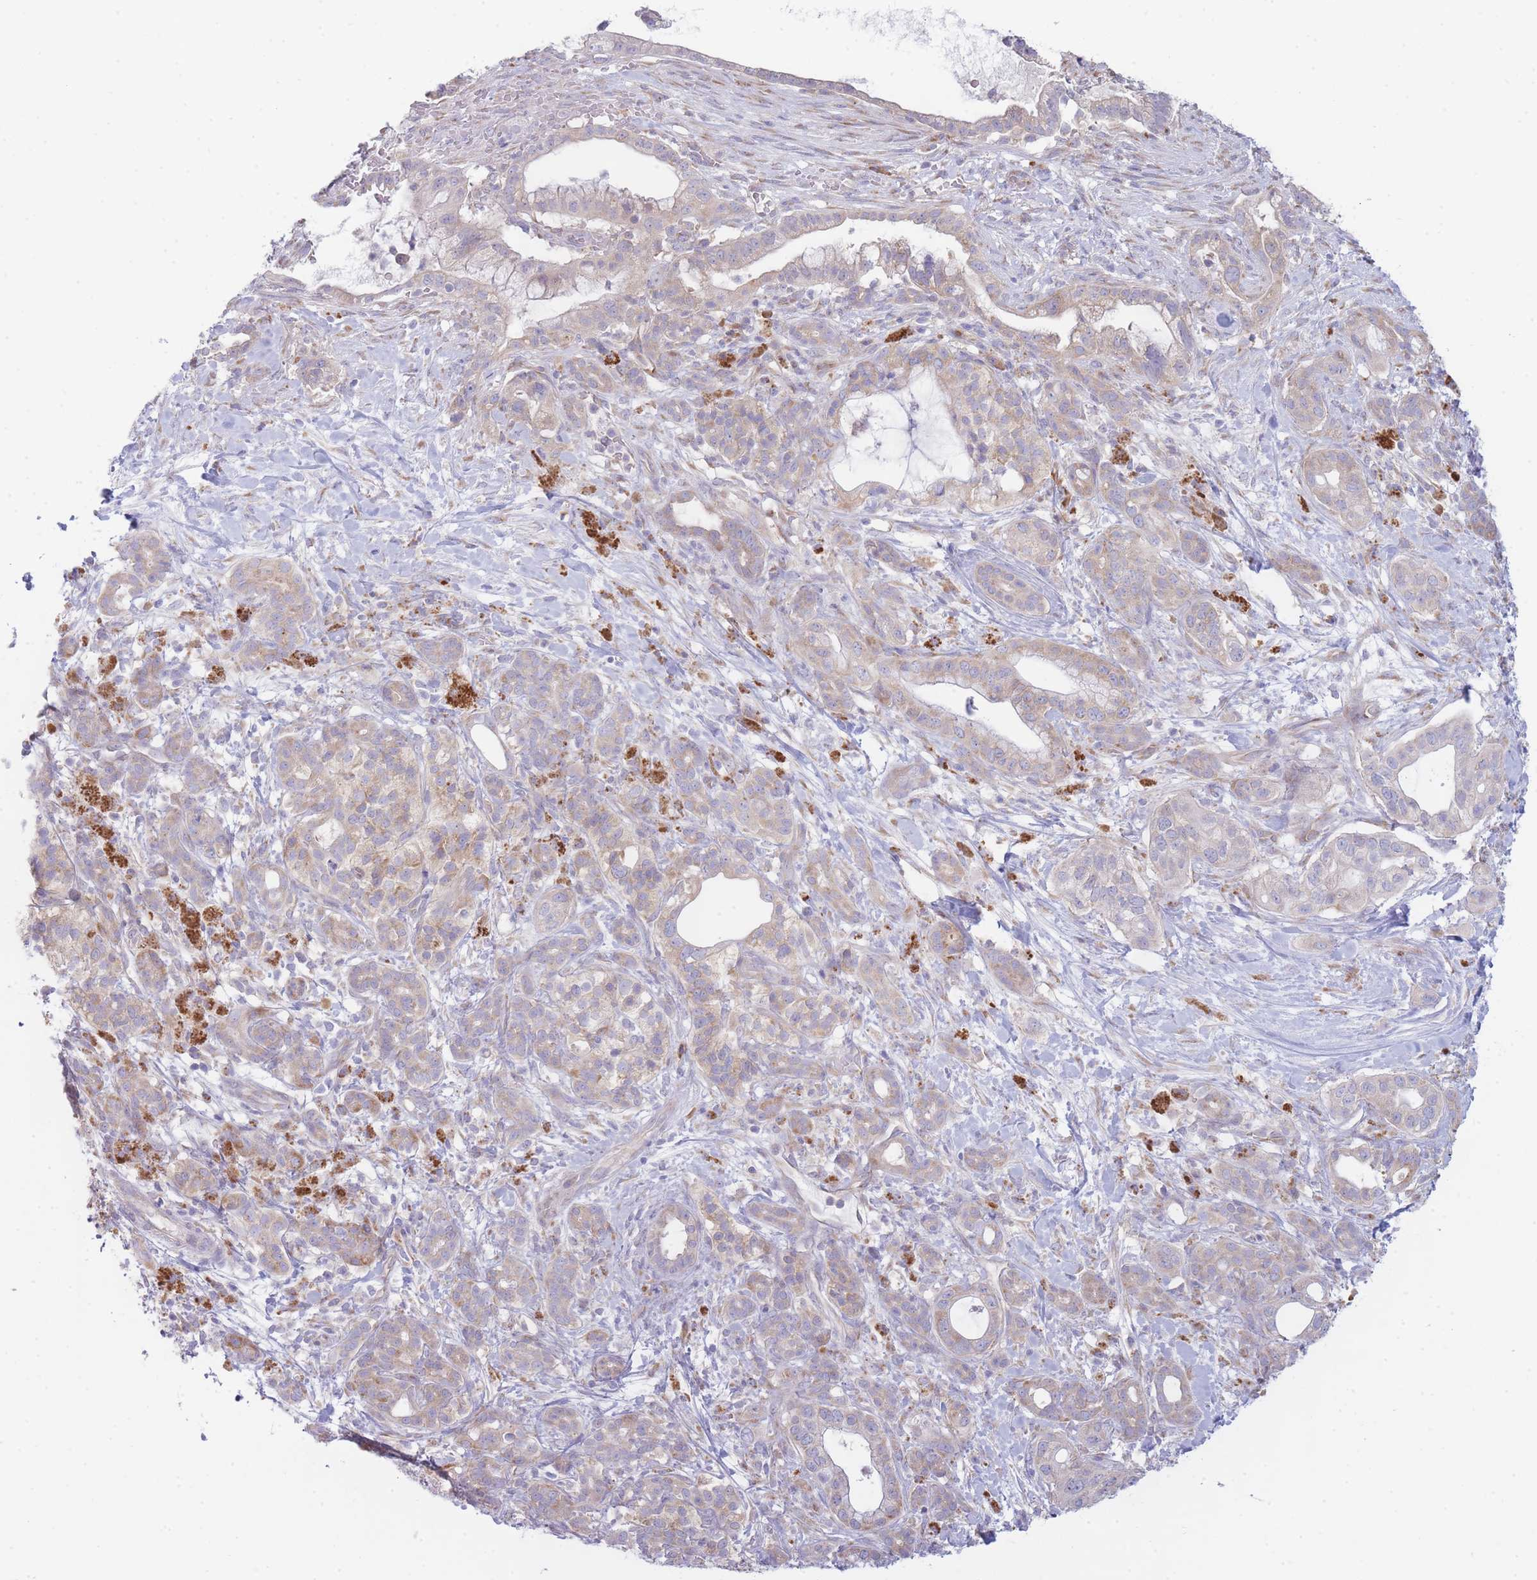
{"staining": {"intensity": "weak", "quantity": "25%-75%", "location": "cytoplasmic/membranous"}, "tissue": "pancreatic cancer", "cell_type": "Tumor cells", "image_type": "cancer", "snomed": [{"axis": "morphology", "description": "Adenocarcinoma, NOS"}, {"axis": "topography", "description": "Pancreas"}], "caption": "Immunohistochemical staining of pancreatic cancer demonstrates low levels of weak cytoplasmic/membranous protein positivity in approximately 25%-75% of tumor cells.", "gene": "OR5L2", "patient": {"sex": "male", "age": 44}}